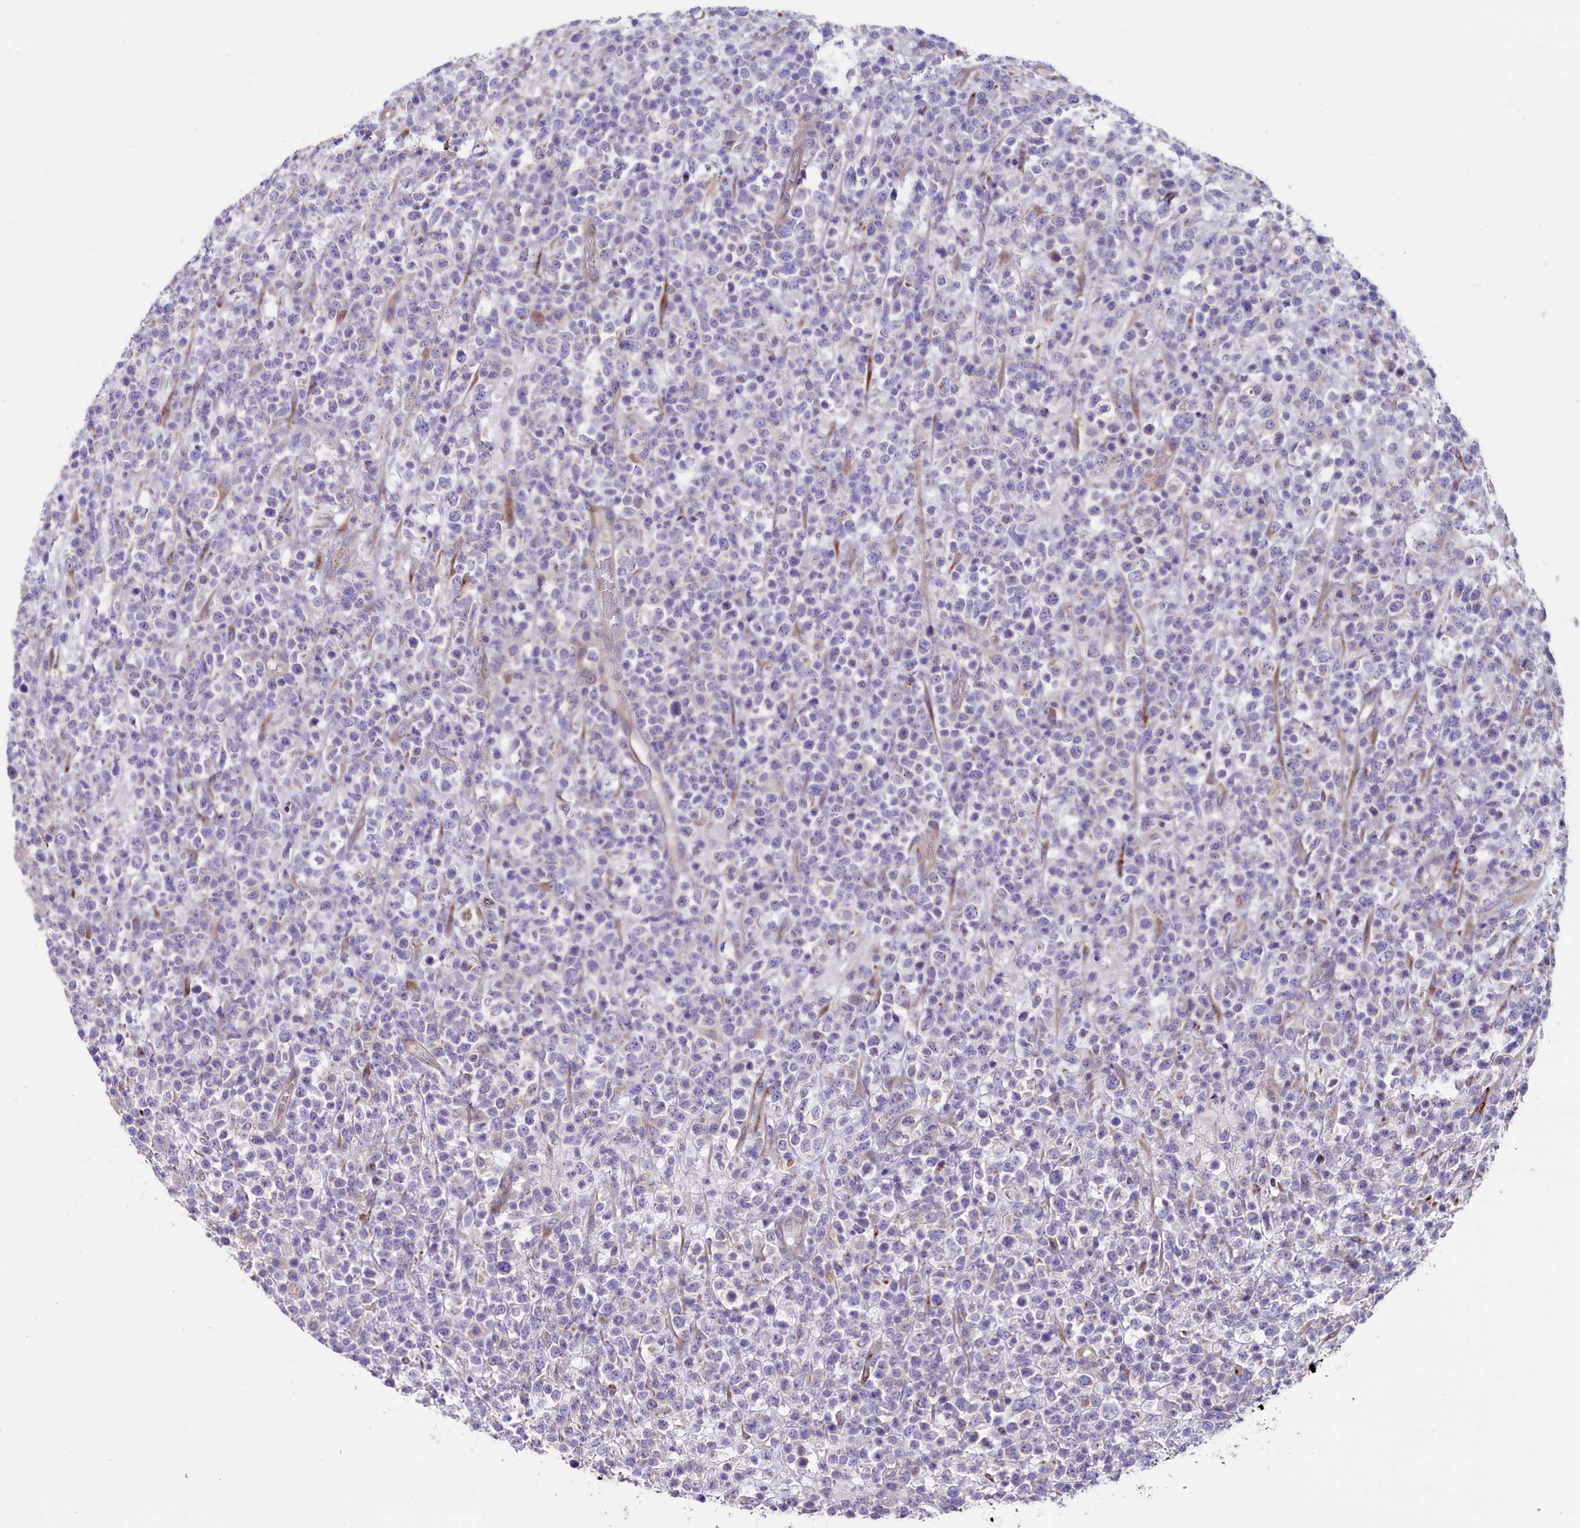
{"staining": {"intensity": "negative", "quantity": "none", "location": "none"}, "tissue": "lymphoma", "cell_type": "Tumor cells", "image_type": "cancer", "snomed": [{"axis": "morphology", "description": "Malignant lymphoma, non-Hodgkin's type, High grade"}, {"axis": "topography", "description": "Colon"}], "caption": "A photomicrograph of high-grade malignant lymphoma, non-Hodgkin's type stained for a protein reveals no brown staining in tumor cells.", "gene": "GPR108", "patient": {"sex": "female", "age": 53}}